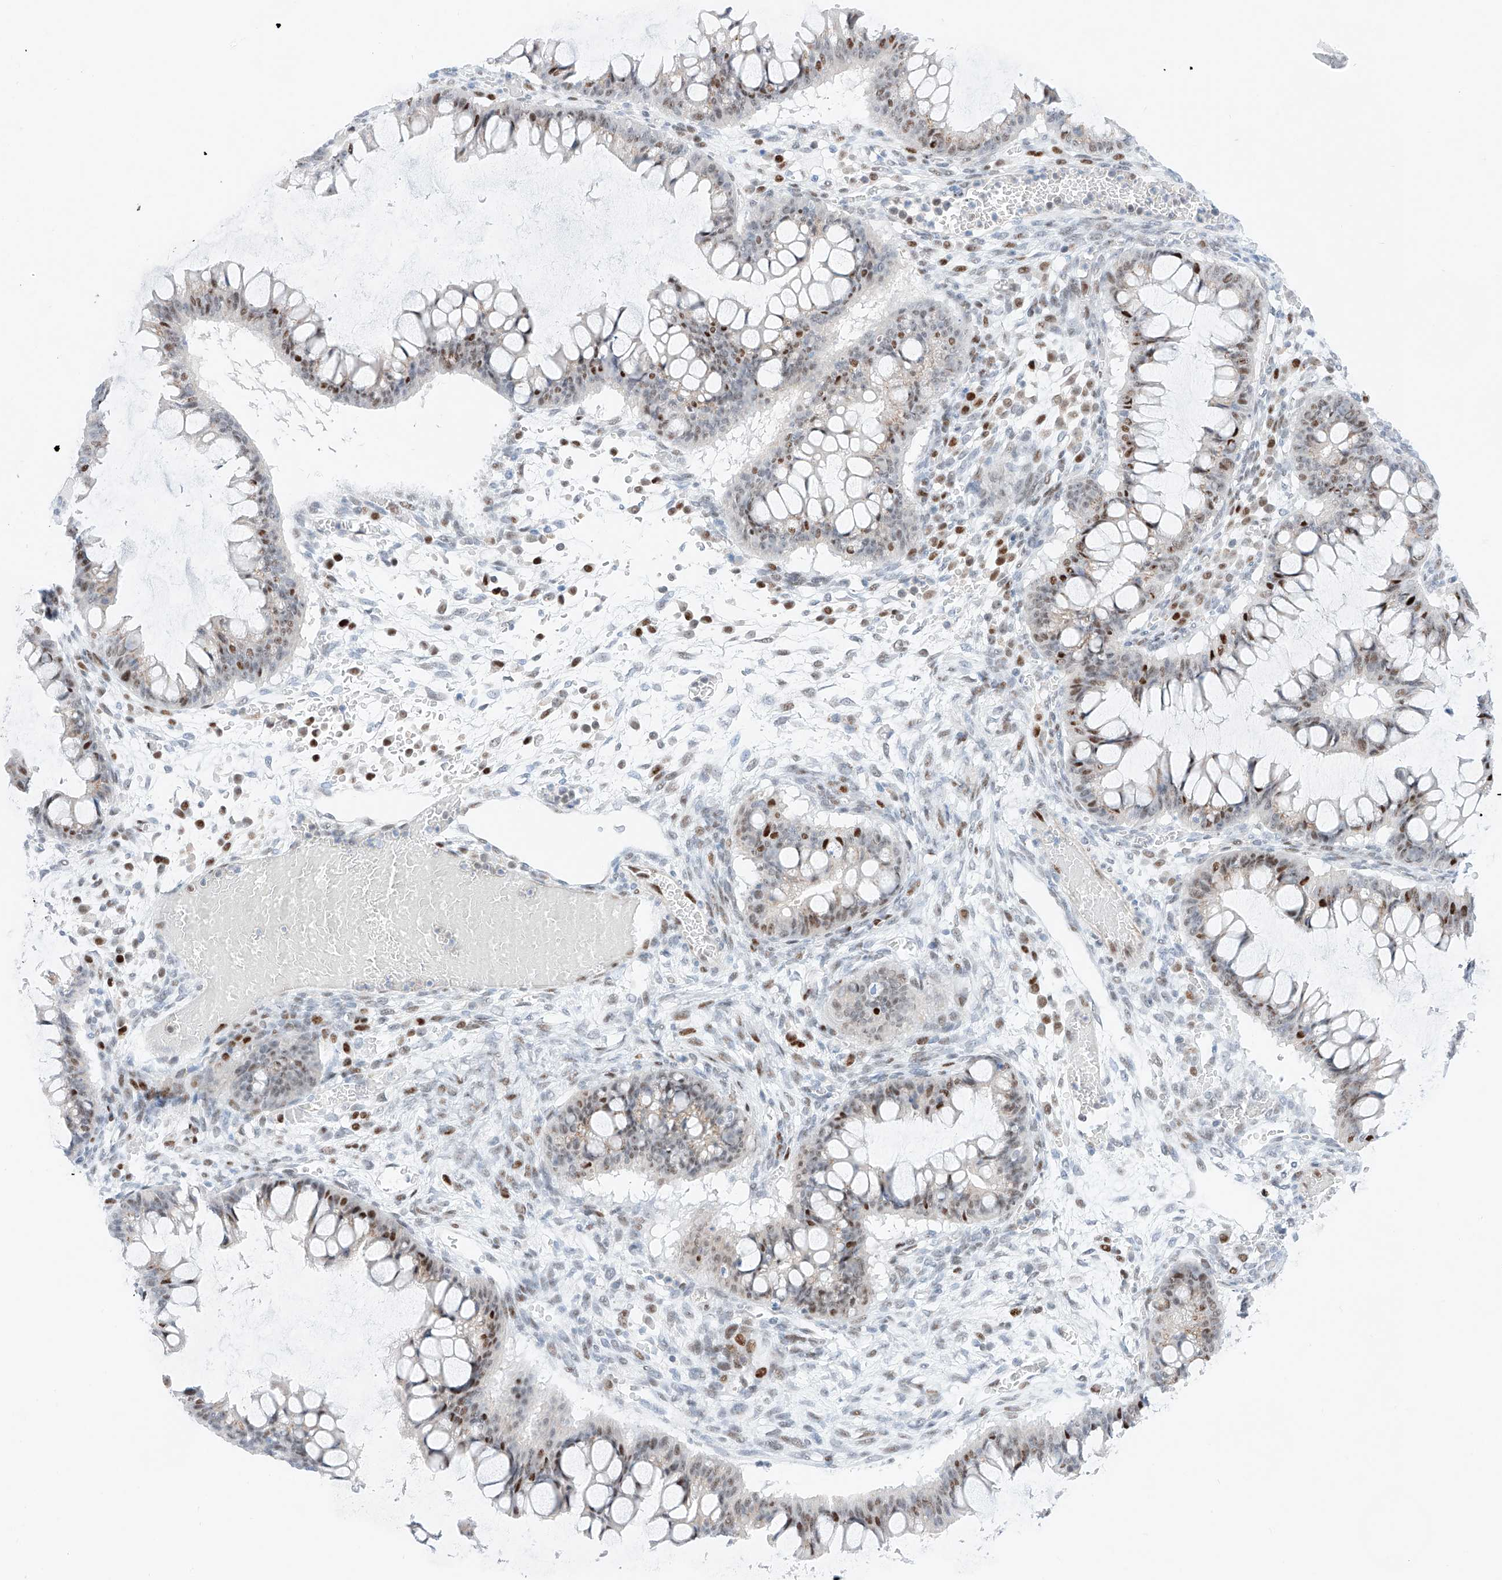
{"staining": {"intensity": "moderate", "quantity": "25%-75%", "location": "nuclear"}, "tissue": "ovarian cancer", "cell_type": "Tumor cells", "image_type": "cancer", "snomed": [{"axis": "morphology", "description": "Cystadenocarcinoma, mucinous, NOS"}, {"axis": "topography", "description": "Ovary"}], "caption": "Brown immunohistochemical staining in ovarian cancer (mucinous cystadenocarcinoma) demonstrates moderate nuclear staining in about 25%-75% of tumor cells. (IHC, brightfield microscopy, high magnification).", "gene": "NT5C3B", "patient": {"sex": "female", "age": 73}}